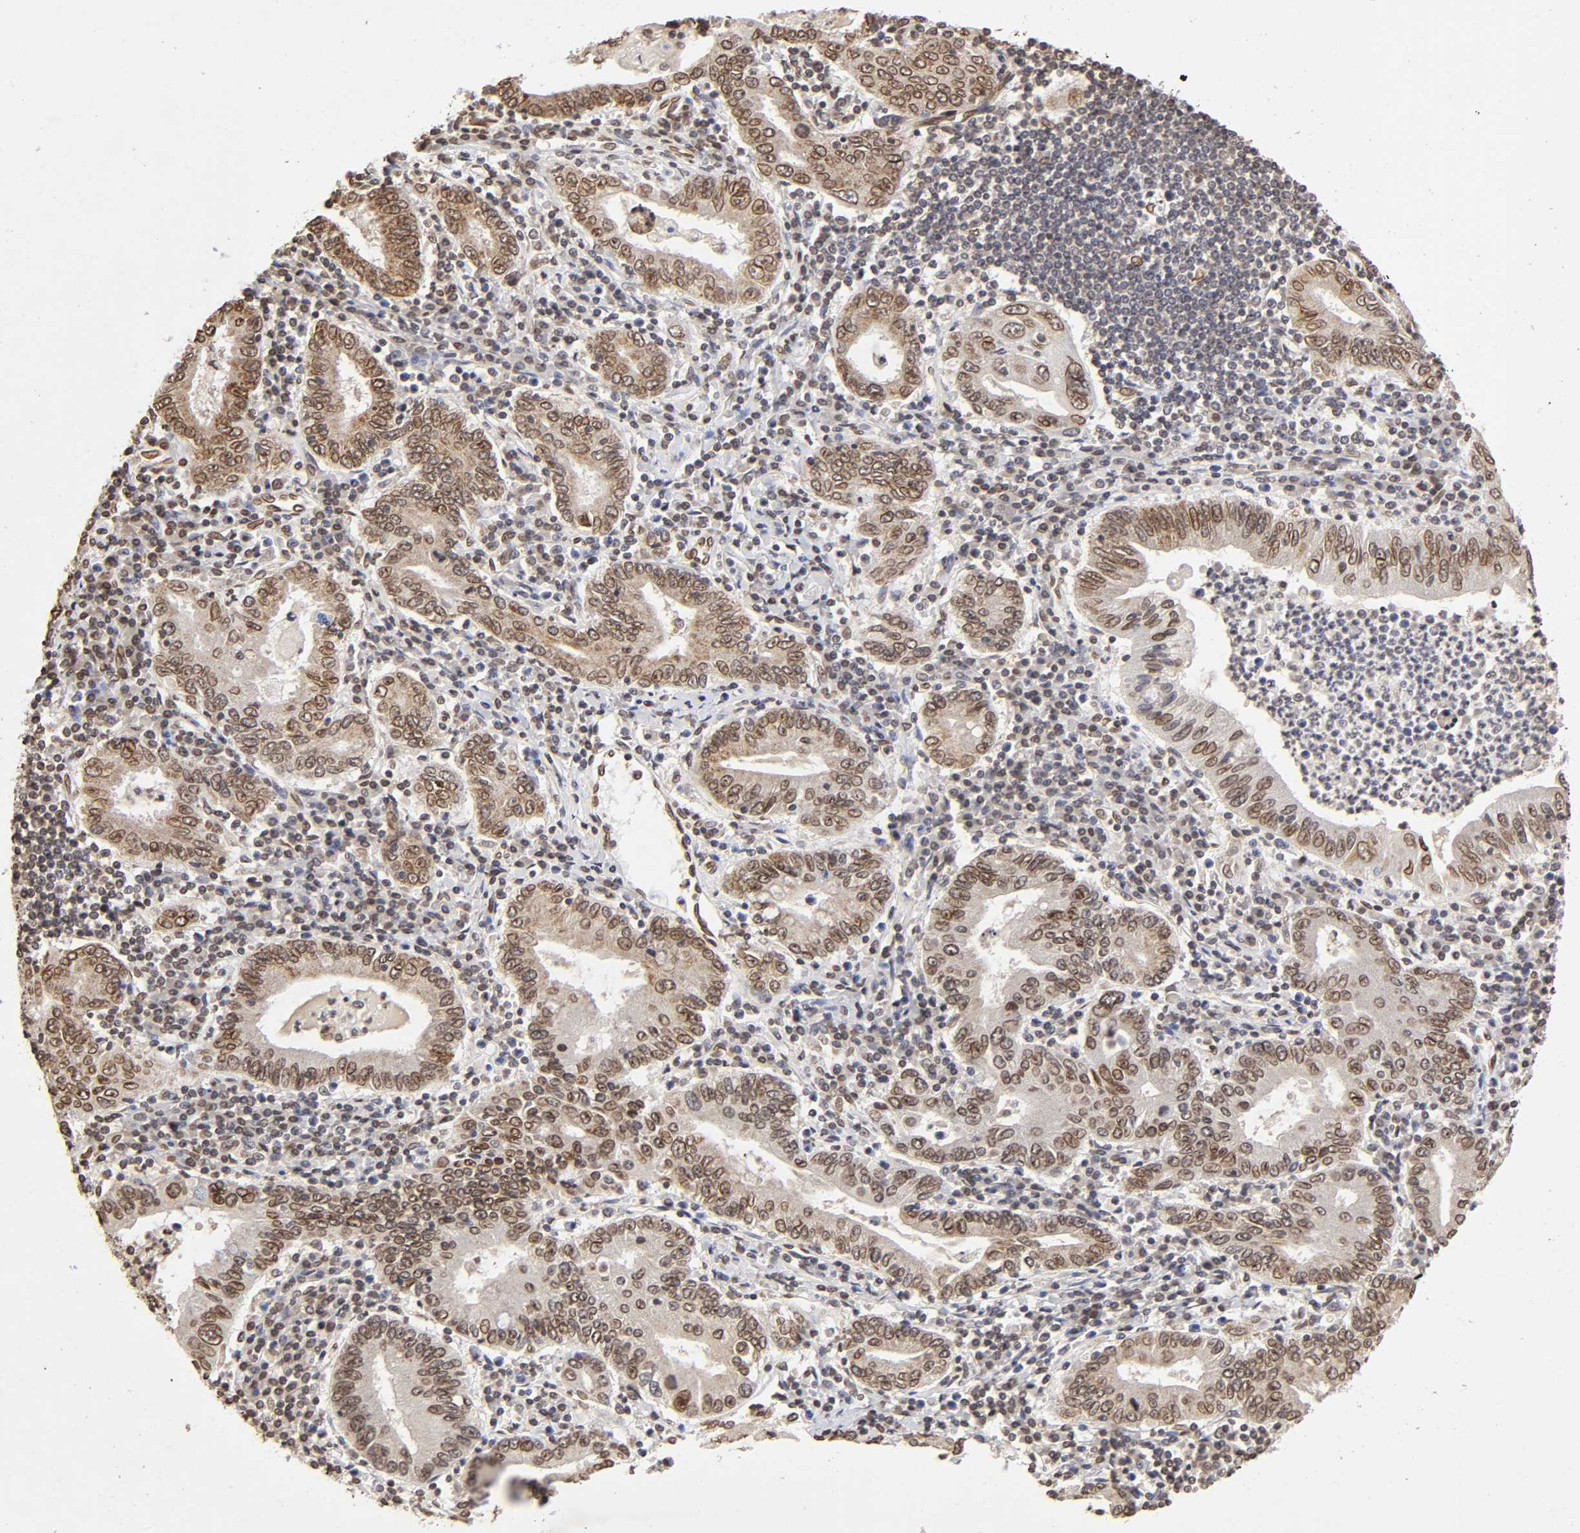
{"staining": {"intensity": "weak", "quantity": ">75%", "location": "cytoplasmic/membranous,nuclear"}, "tissue": "stomach cancer", "cell_type": "Tumor cells", "image_type": "cancer", "snomed": [{"axis": "morphology", "description": "Normal tissue, NOS"}, {"axis": "morphology", "description": "Adenocarcinoma, NOS"}, {"axis": "topography", "description": "Esophagus"}, {"axis": "topography", "description": "Stomach, upper"}, {"axis": "topography", "description": "Peripheral nerve tissue"}], "caption": "Human stomach cancer (adenocarcinoma) stained for a protein (brown) shows weak cytoplasmic/membranous and nuclear positive positivity in approximately >75% of tumor cells.", "gene": "MLLT6", "patient": {"sex": "male", "age": 62}}